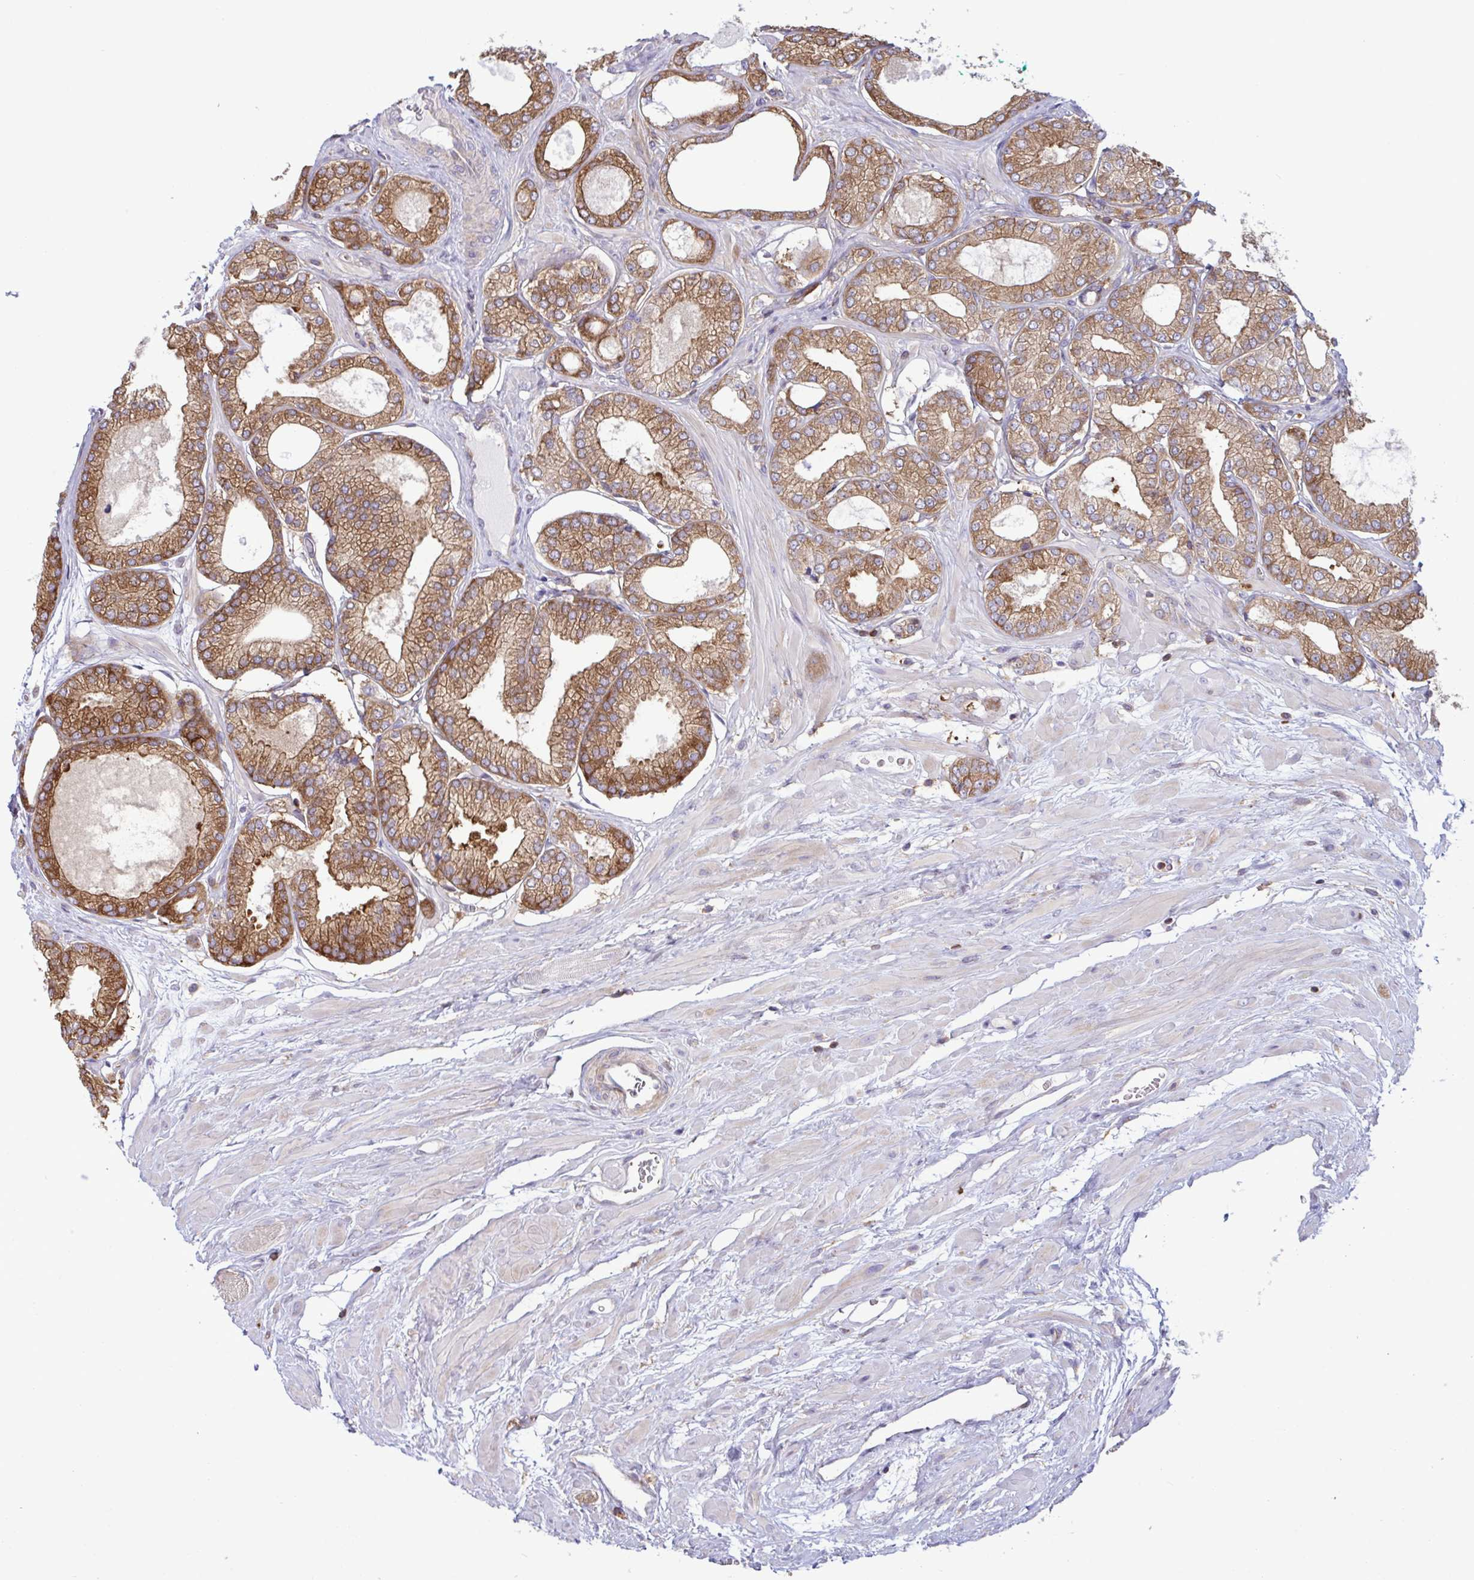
{"staining": {"intensity": "moderate", "quantity": ">75%", "location": "cytoplasmic/membranous"}, "tissue": "prostate cancer", "cell_type": "Tumor cells", "image_type": "cancer", "snomed": [{"axis": "morphology", "description": "Adenocarcinoma, High grade"}, {"axis": "topography", "description": "Prostate"}], "caption": "A photomicrograph of prostate cancer stained for a protein shows moderate cytoplasmic/membranous brown staining in tumor cells. Using DAB (3,3'-diaminobenzidine) (brown) and hematoxylin (blue) stains, captured at high magnification using brightfield microscopy.", "gene": "TSC22D3", "patient": {"sex": "male", "age": 68}}